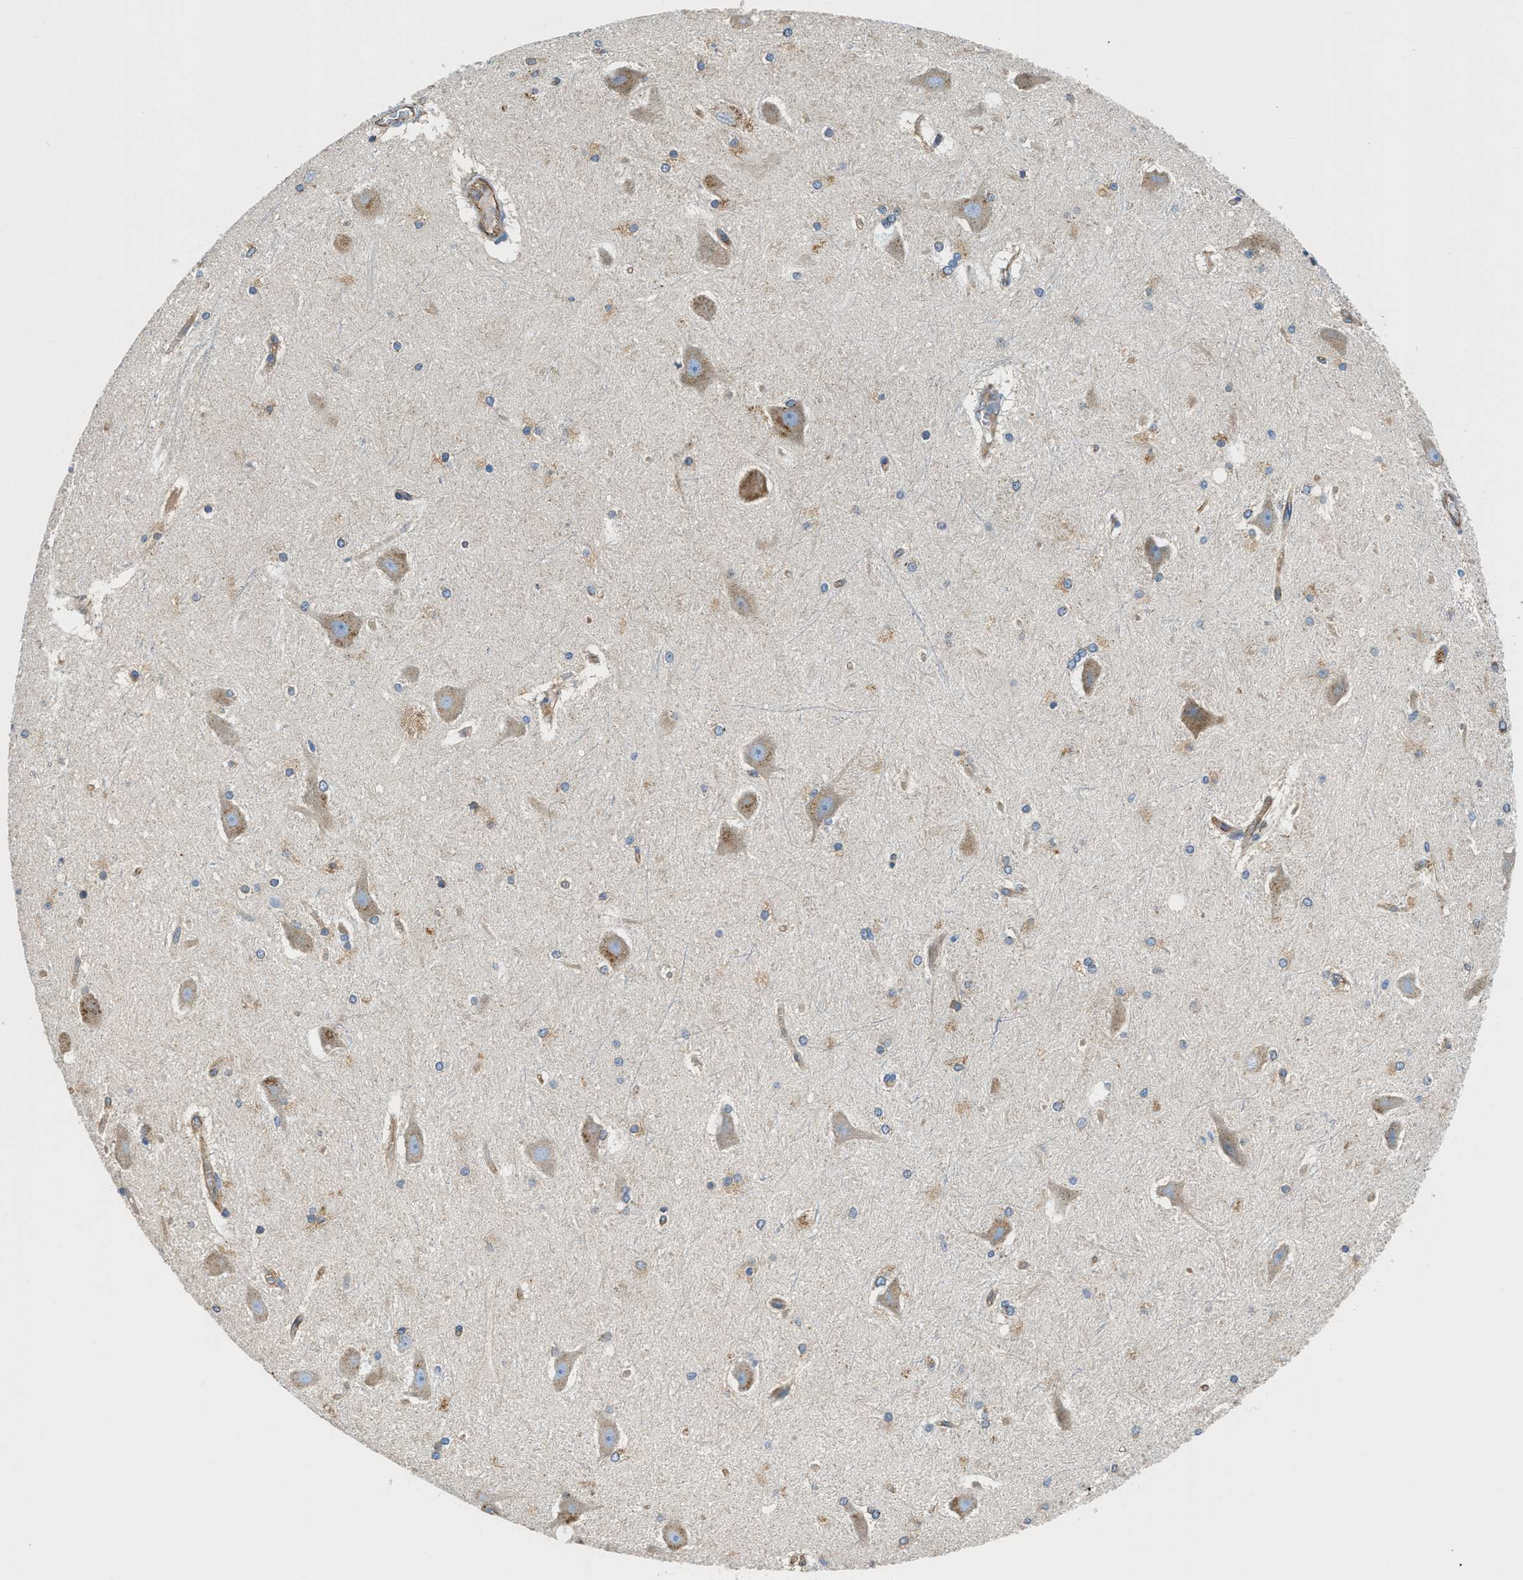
{"staining": {"intensity": "moderate", "quantity": "<25%", "location": "cytoplasmic/membranous"}, "tissue": "hippocampus", "cell_type": "Glial cells", "image_type": "normal", "snomed": [{"axis": "morphology", "description": "Normal tissue, NOS"}, {"axis": "topography", "description": "Hippocampus"}], "caption": "This image displays immunohistochemistry staining of normal hippocampus, with low moderate cytoplasmic/membranous staining in about <25% of glial cells.", "gene": "HSD17B12", "patient": {"sex": "female", "age": 19}}